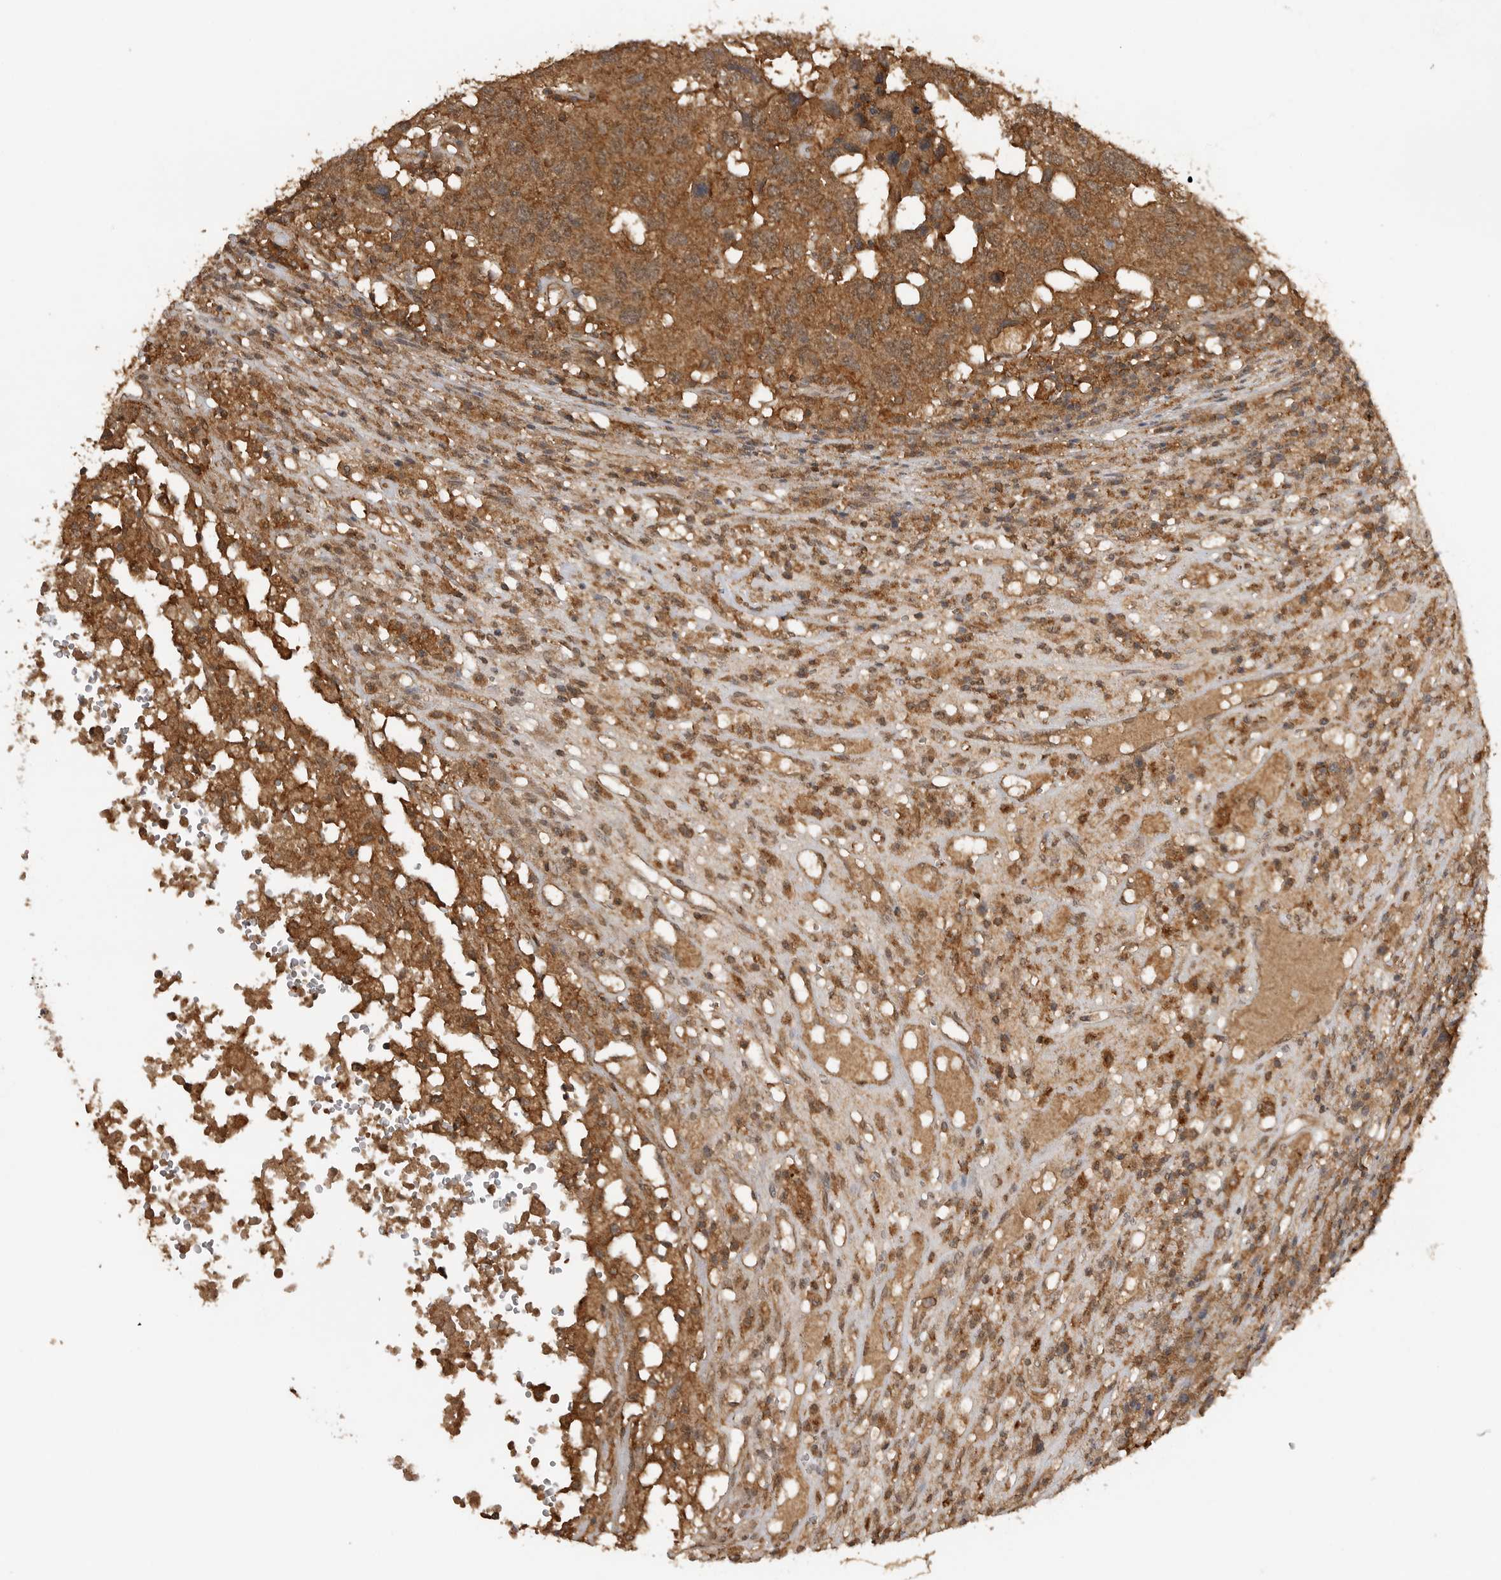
{"staining": {"intensity": "moderate", "quantity": ">75%", "location": "cytoplasmic/membranous"}, "tissue": "head and neck cancer", "cell_type": "Tumor cells", "image_type": "cancer", "snomed": [{"axis": "morphology", "description": "Squamous cell carcinoma, NOS"}, {"axis": "topography", "description": "Head-Neck"}], "caption": "High-power microscopy captured an immunohistochemistry image of head and neck cancer, revealing moderate cytoplasmic/membranous expression in approximately >75% of tumor cells.", "gene": "ICOSLG", "patient": {"sex": "male", "age": 66}}